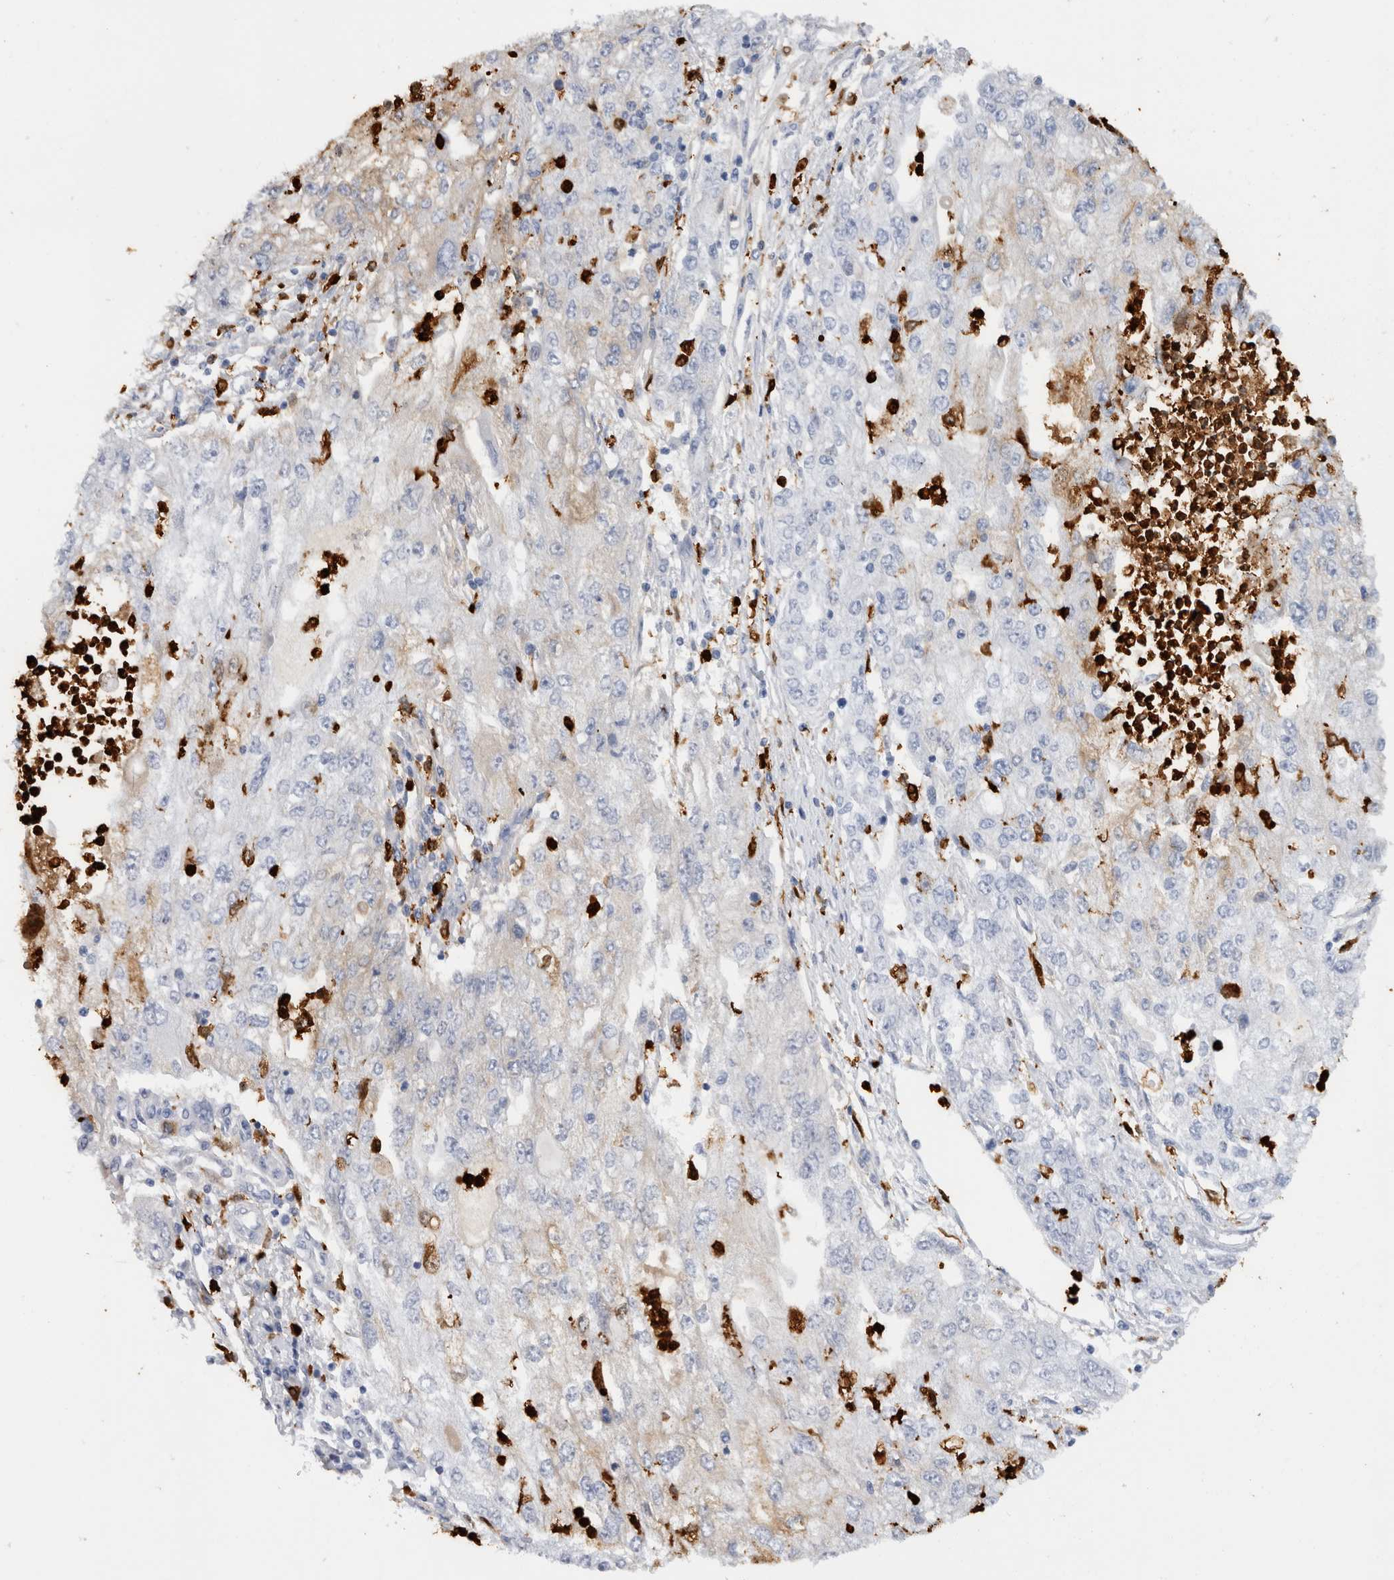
{"staining": {"intensity": "weak", "quantity": "<25%", "location": "cytoplasmic/membranous"}, "tissue": "endometrial cancer", "cell_type": "Tumor cells", "image_type": "cancer", "snomed": [{"axis": "morphology", "description": "Adenocarcinoma, NOS"}, {"axis": "topography", "description": "Endometrium"}], "caption": "Histopathology image shows no protein expression in tumor cells of endometrial cancer (adenocarcinoma) tissue.", "gene": "S100A8", "patient": {"sex": "female", "age": 49}}